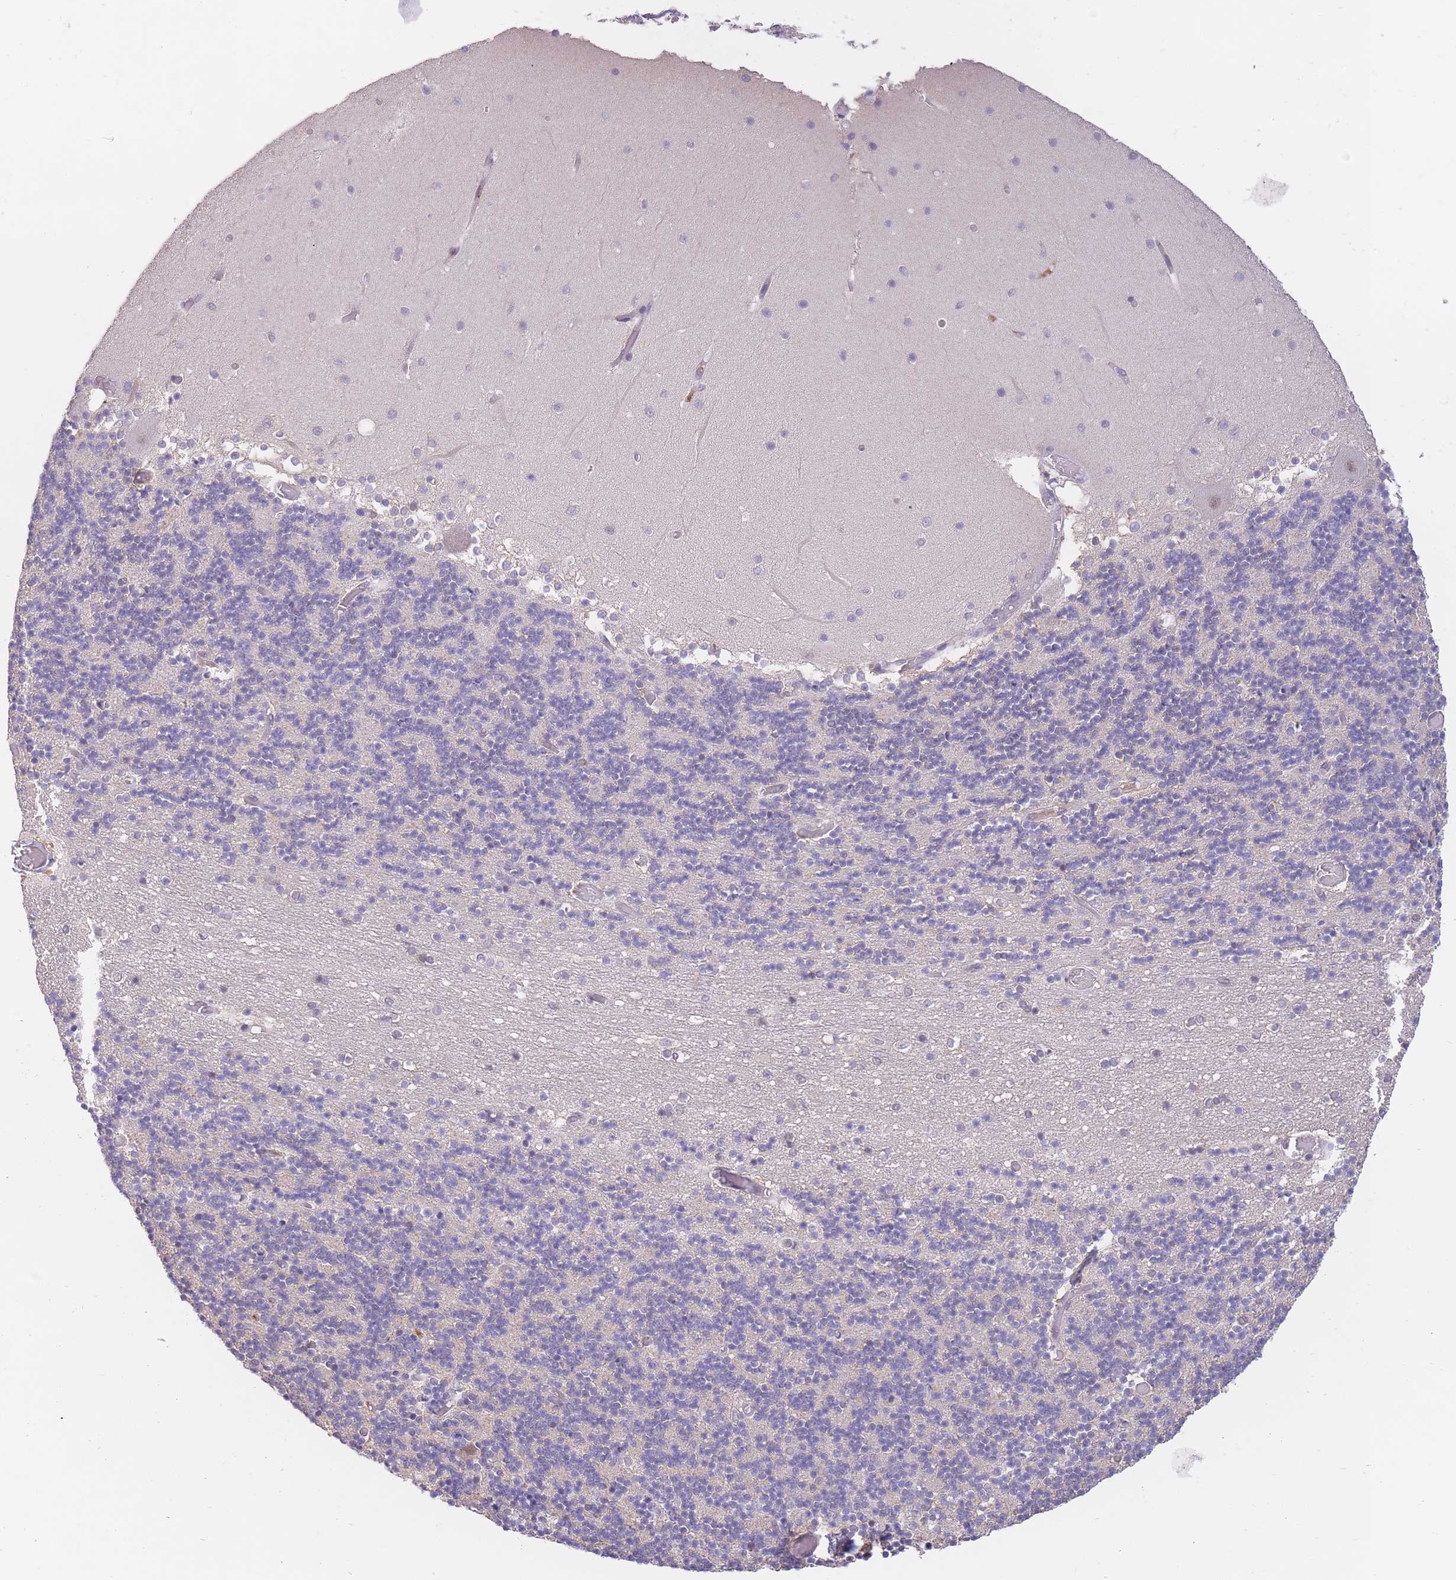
{"staining": {"intensity": "negative", "quantity": "none", "location": "none"}, "tissue": "cerebellum", "cell_type": "Cells in granular layer", "image_type": "normal", "snomed": [{"axis": "morphology", "description": "Normal tissue, NOS"}, {"axis": "topography", "description": "Cerebellum"}], "caption": "A photomicrograph of cerebellum stained for a protein shows no brown staining in cells in granular layer.", "gene": "GOLGA6L1", "patient": {"sex": "female", "age": 28}}